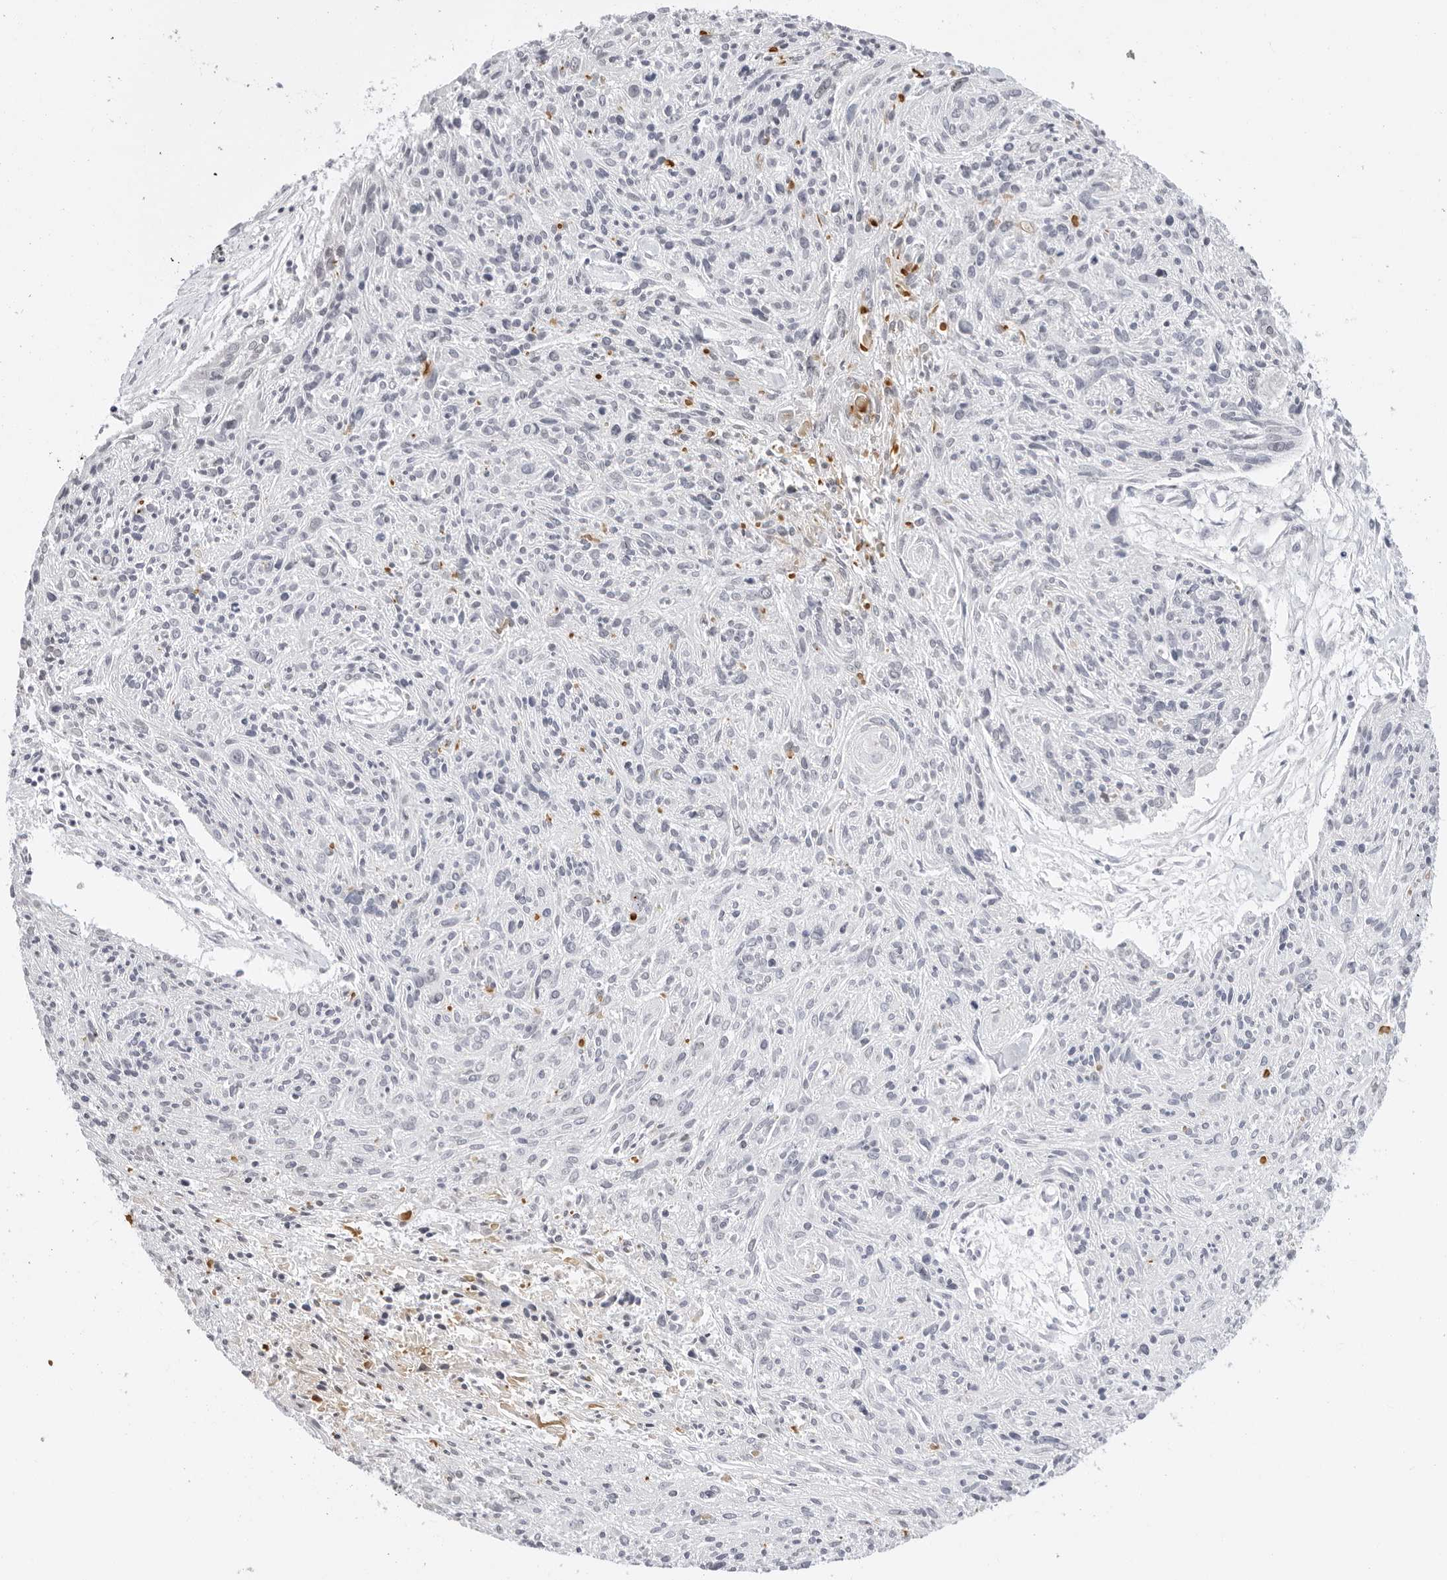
{"staining": {"intensity": "negative", "quantity": "none", "location": "none"}, "tissue": "cervical cancer", "cell_type": "Tumor cells", "image_type": "cancer", "snomed": [{"axis": "morphology", "description": "Squamous cell carcinoma, NOS"}, {"axis": "topography", "description": "Cervix"}], "caption": "The immunohistochemistry (IHC) photomicrograph has no significant expression in tumor cells of cervical cancer tissue.", "gene": "MSH6", "patient": {"sex": "female", "age": 51}}